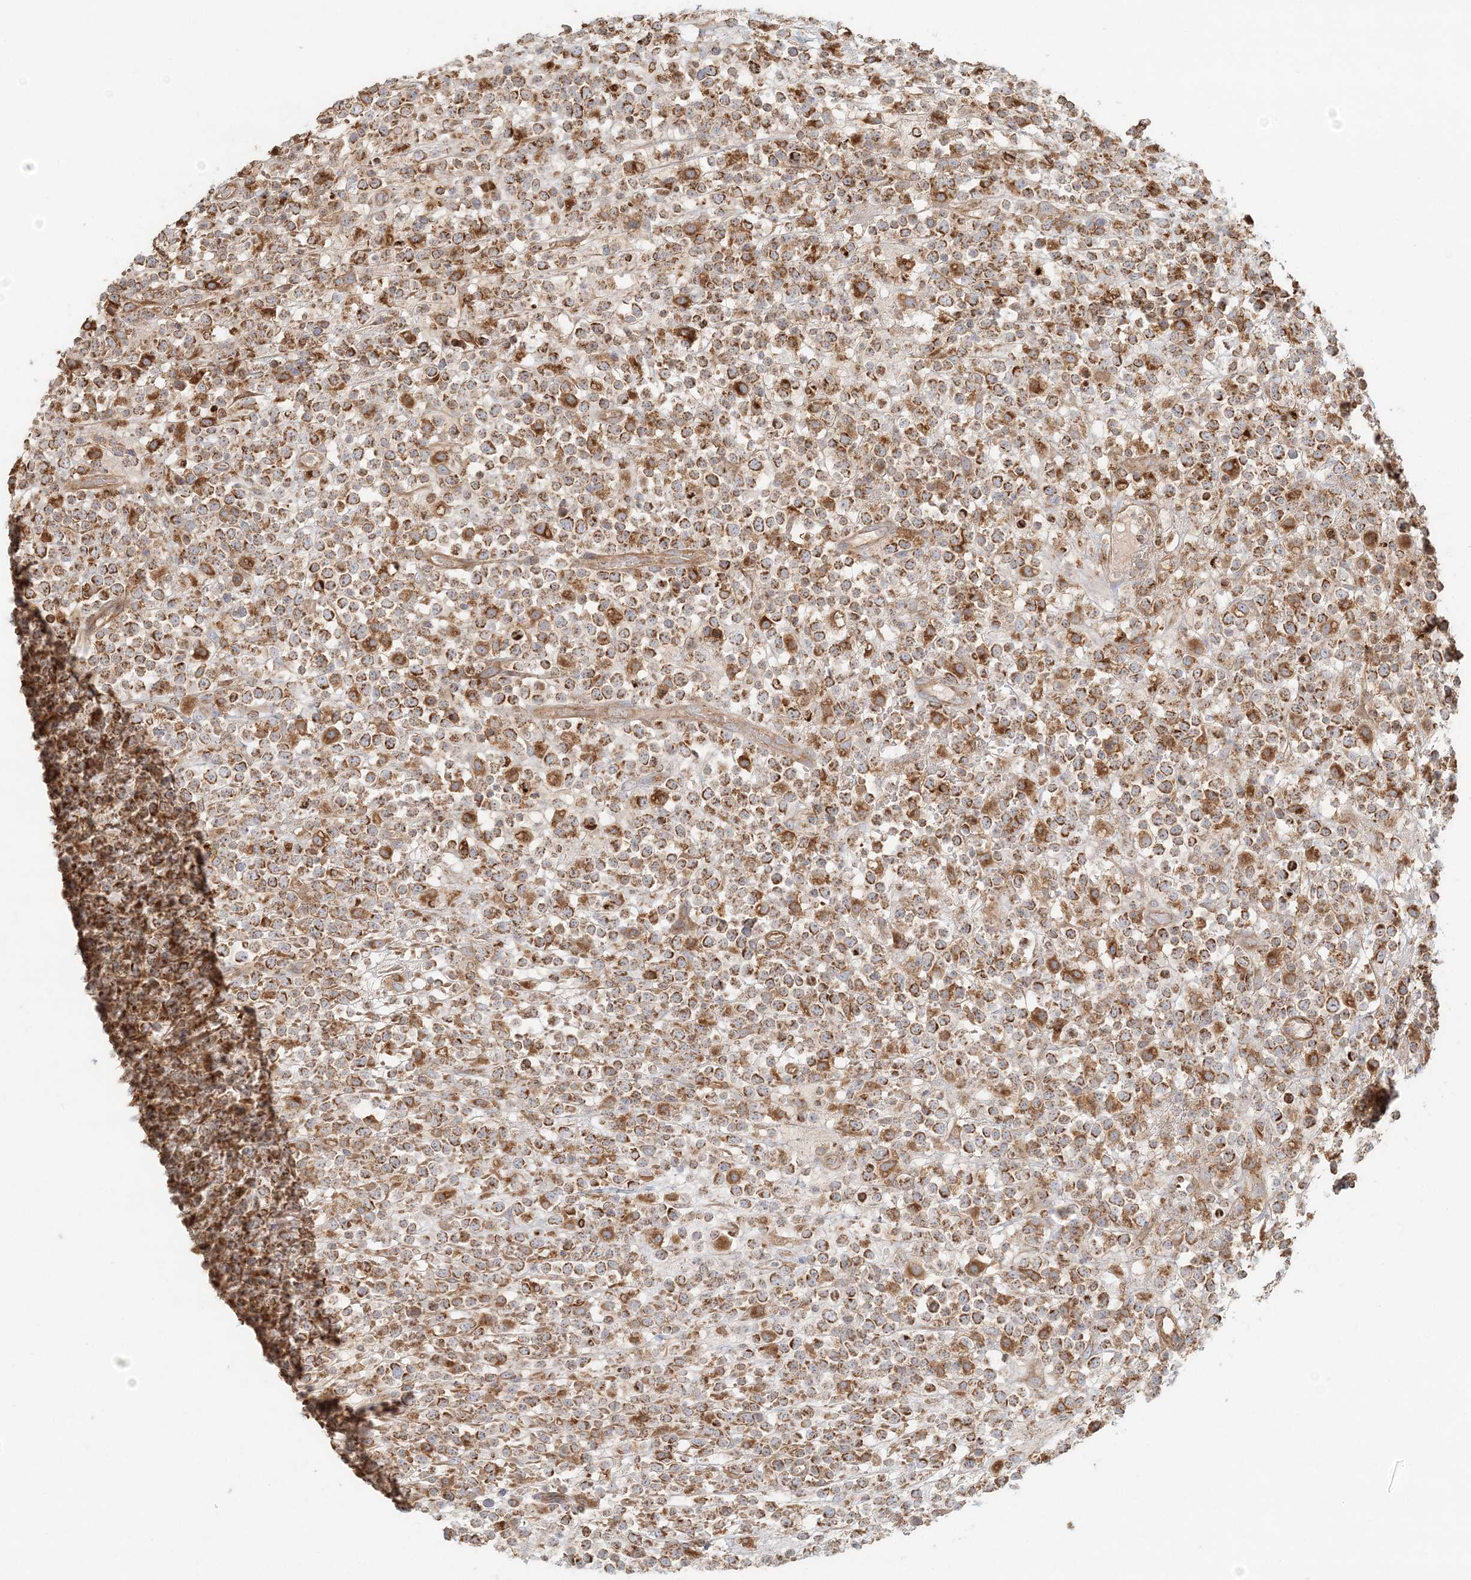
{"staining": {"intensity": "strong", "quantity": ">75%", "location": "cytoplasmic/membranous"}, "tissue": "lymphoma", "cell_type": "Tumor cells", "image_type": "cancer", "snomed": [{"axis": "morphology", "description": "Malignant lymphoma, non-Hodgkin's type, High grade"}, {"axis": "topography", "description": "Colon"}], "caption": "Human malignant lymphoma, non-Hodgkin's type (high-grade) stained with a protein marker demonstrates strong staining in tumor cells.", "gene": "KIAA0232", "patient": {"sex": "female", "age": 53}}